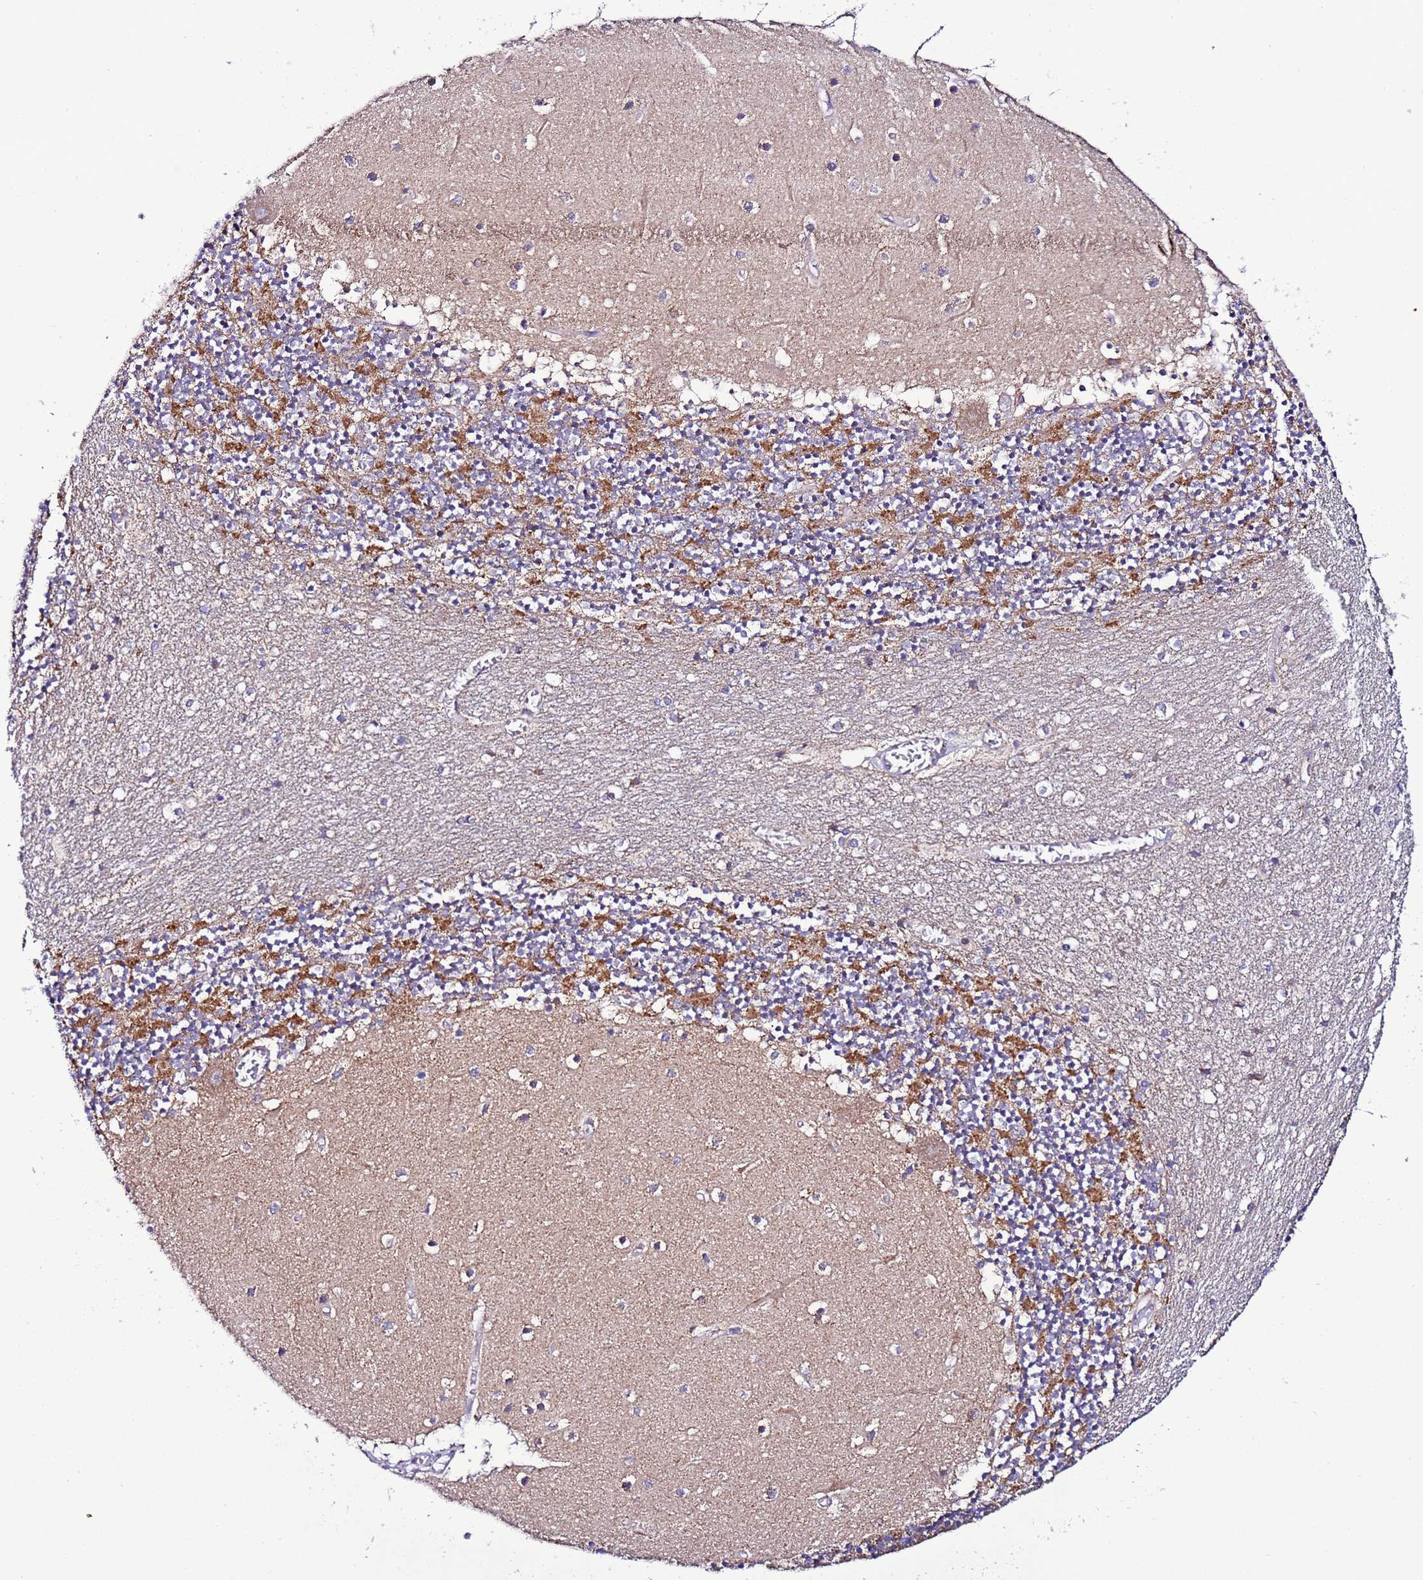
{"staining": {"intensity": "moderate", "quantity": "25%-75%", "location": "cytoplasmic/membranous"}, "tissue": "cerebellum", "cell_type": "Cells in granular layer", "image_type": "normal", "snomed": [{"axis": "morphology", "description": "Normal tissue, NOS"}, {"axis": "topography", "description": "Cerebellum"}], "caption": "Protein staining of benign cerebellum reveals moderate cytoplasmic/membranous staining in approximately 25%-75% of cells in granular layer. (DAB IHC with brightfield microscopy, high magnification).", "gene": "UEVLD", "patient": {"sex": "female", "age": 28}}